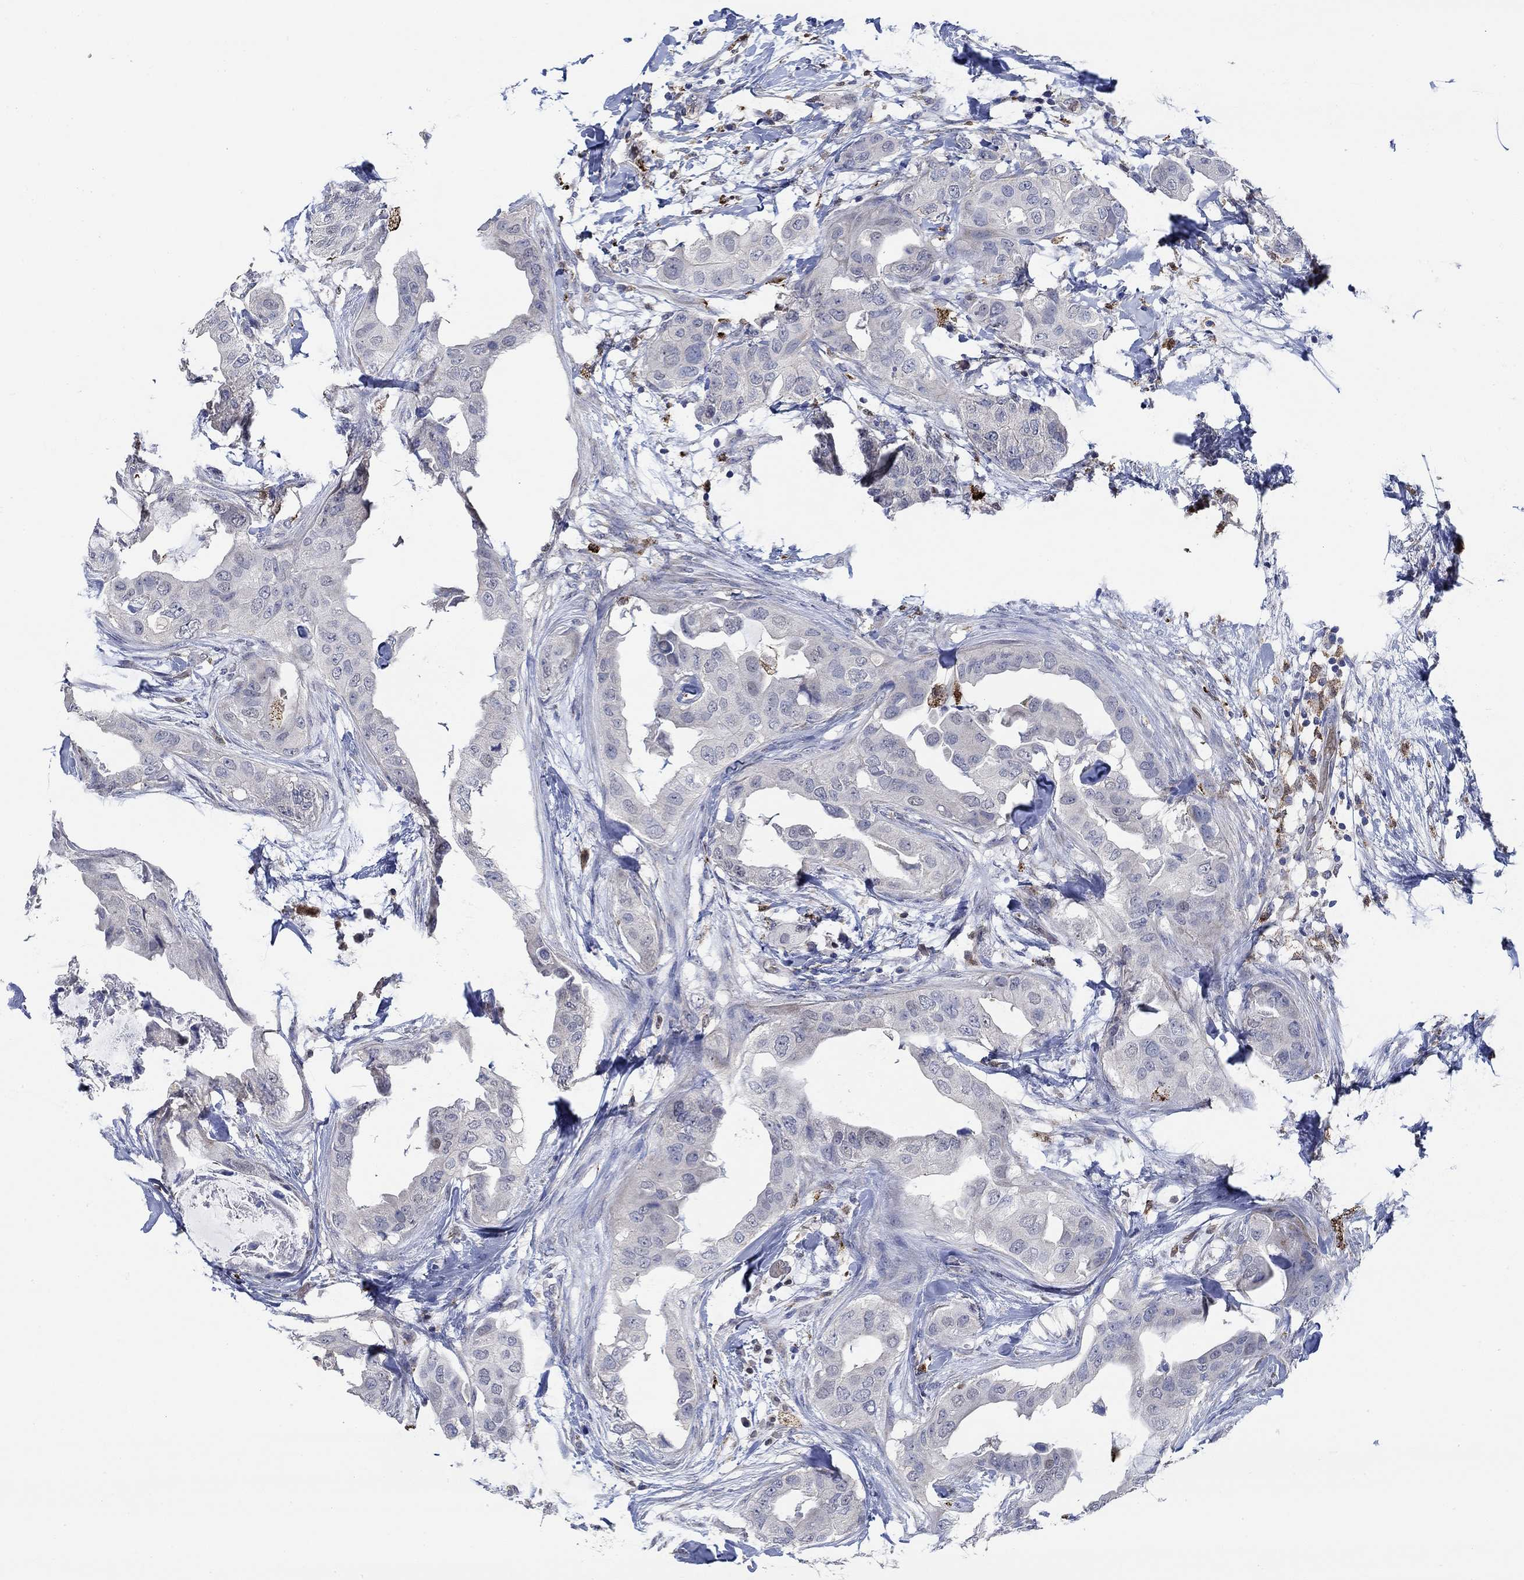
{"staining": {"intensity": "negative", "quantity": "none", "location": "none"}, "tissue": "breast cancer", "cell_type": "Tumor cells", "image_type": "cancer", "snomed": [{"axis": "morphology", "description": "Normal tissue, NOS"}, {"axis": "morphology", "description": "Duct carcinoma"}, {"axis": "topography", "description": "Breast"}], "caption": "The image shows no staining of tumor cells in breast cancer.", "gene": "MPP1", "patient": {"sex": "female", "age": 40}}